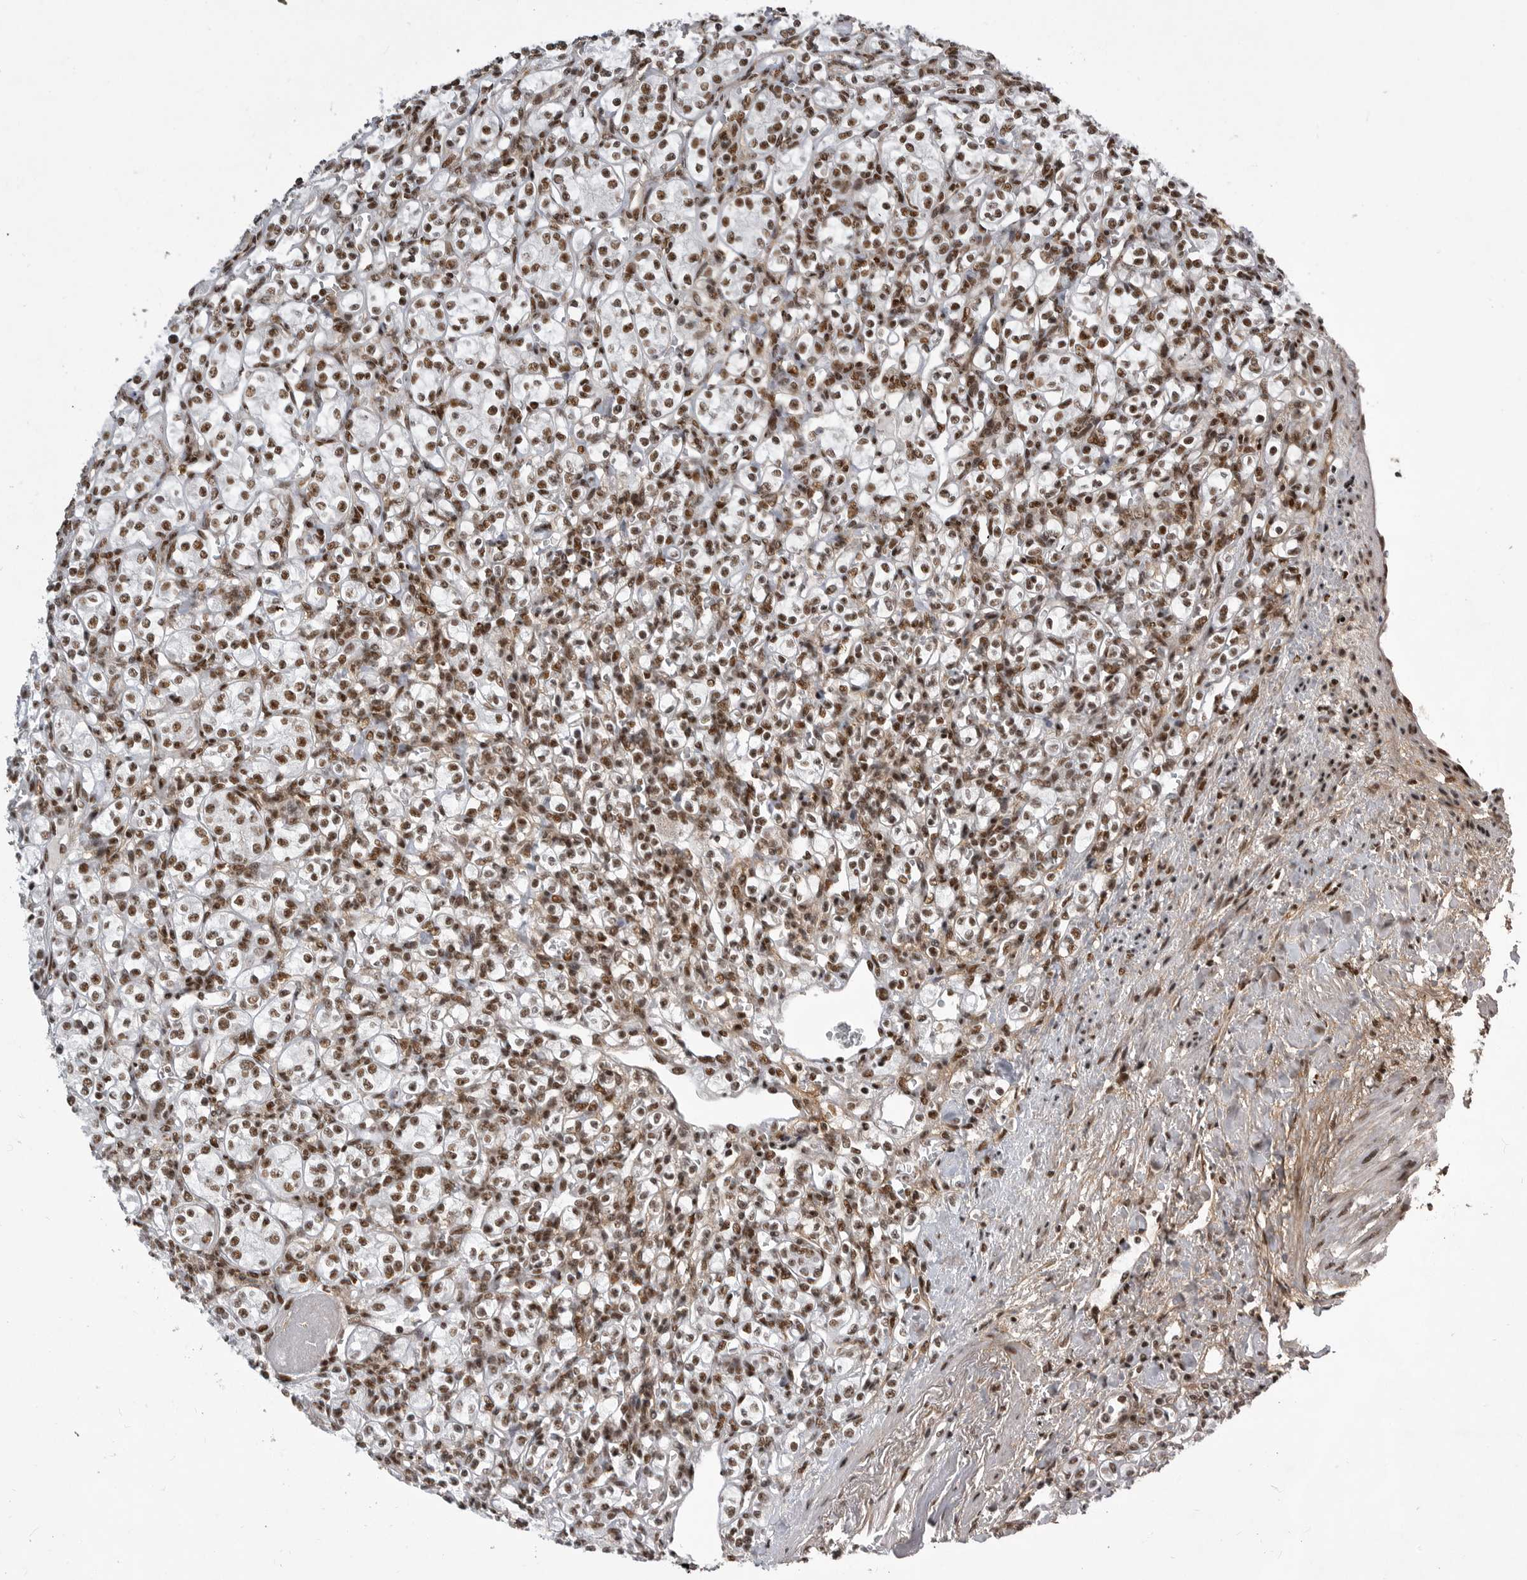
{"staining": {"intensity": "moderate", "quantity": ">75%", "location": "nuclear"}, "tissue": "renal cancer", "cell_type": "Tumor cells", "image_type": "cancer", "snomed": [{"axis": "morphology", "description": "Adenocarcinoma, NOS"}, {"axis": "topography", "description": "Kidney"}], "caption": "IHC (DAB) staining of renal cancer demonstrates moderate nuclear protein expression in approximately >75% of tumor cells.", "gene": "PPP1R8", "patient": {"sex": "male", "age": 77}}